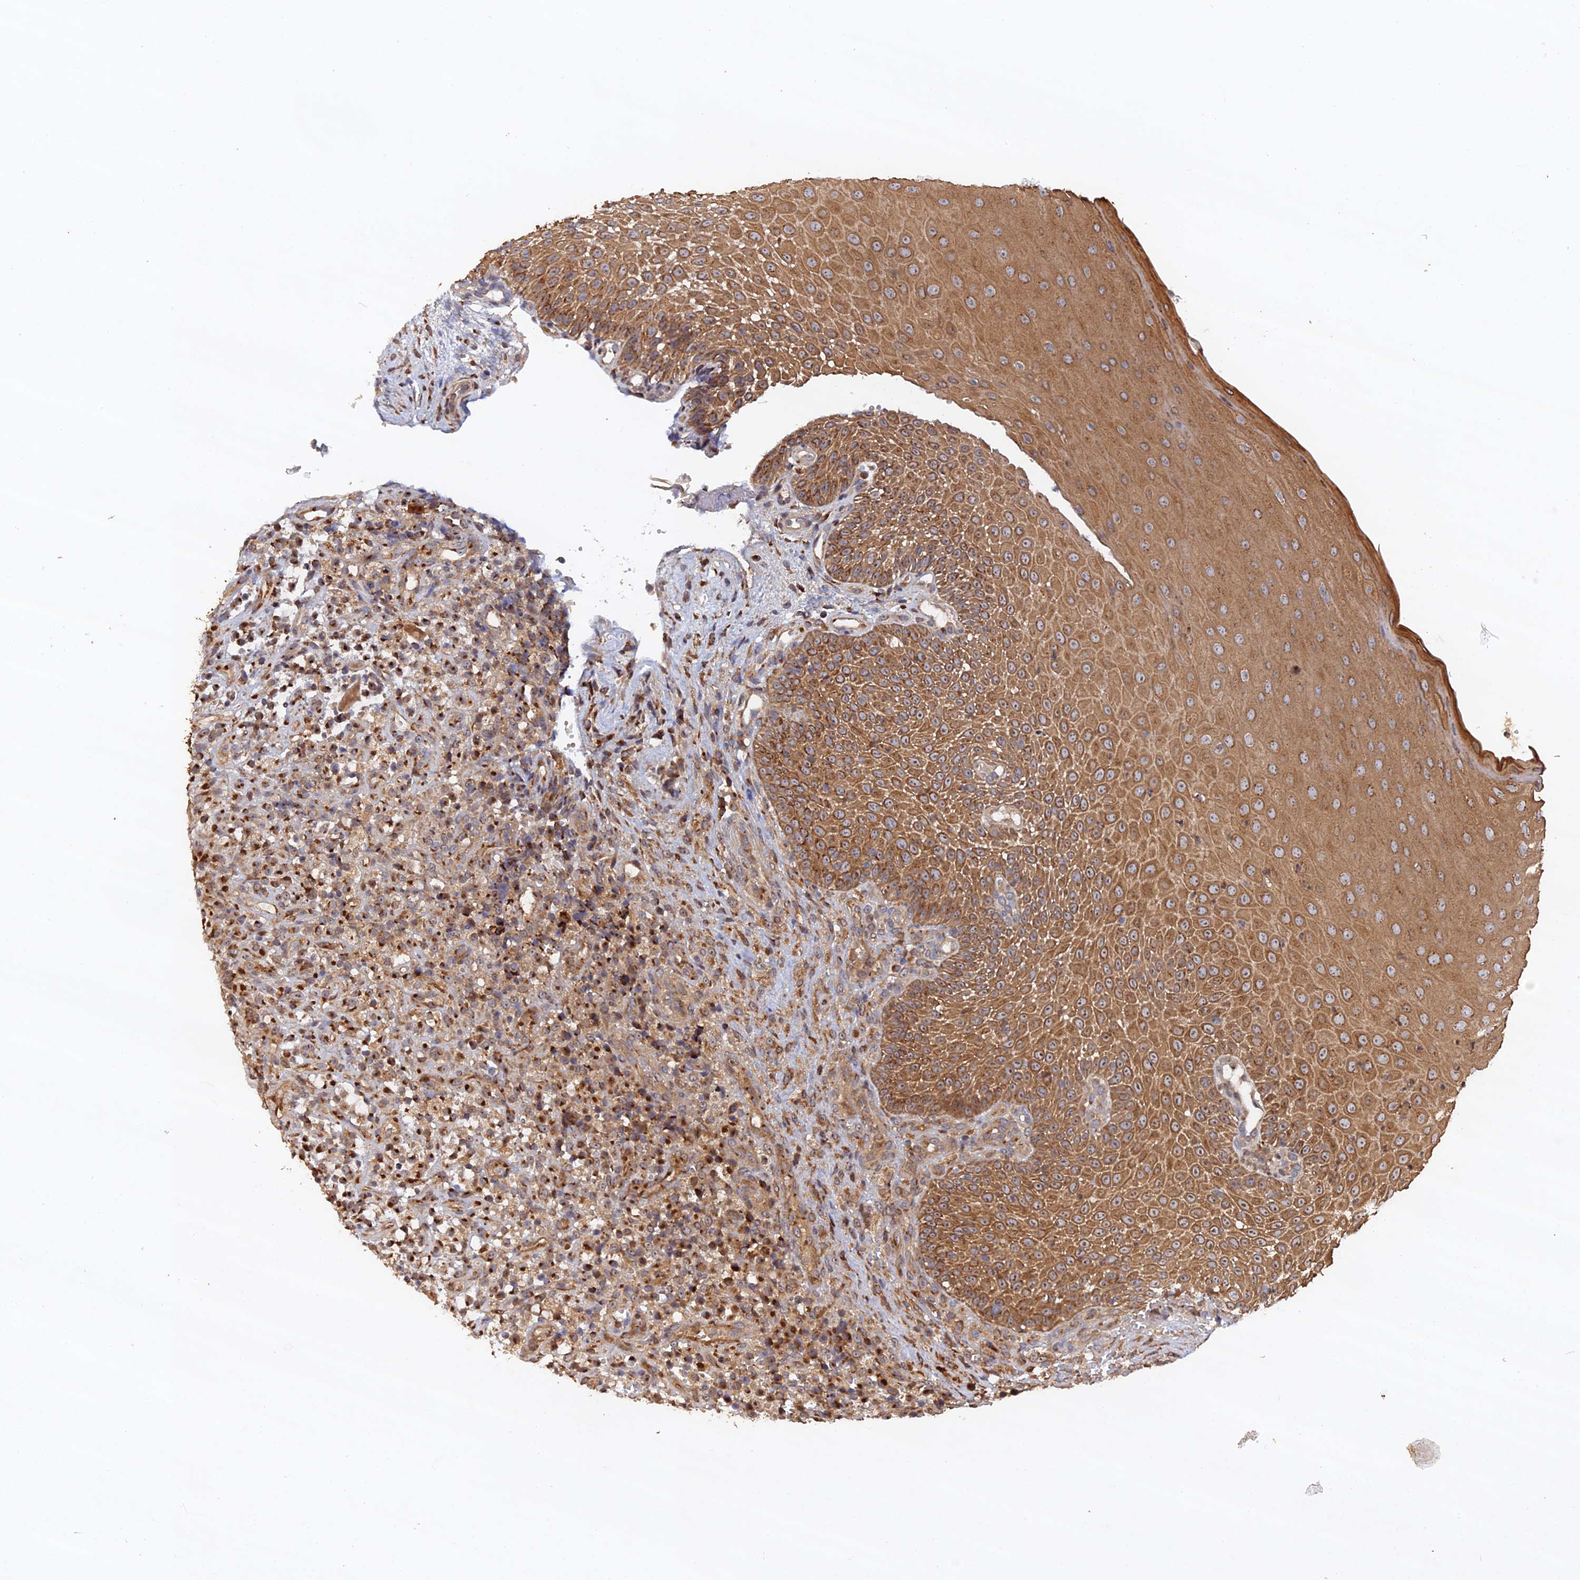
{"staining": {"intensity": "strong", "quantity": ">75%", "location": "cytoplasmic/membranous"}, "tissue": "oral mucosa", "cell_type": "Squamous epithelial cells", "image_type": "normal", "snomed": [{"axis": "morphology", "description": "Normal tissue, NOS"}, {"axis": "topography", "description": "Oral tissue"}], "caption": "Strong cytoplasmic/membranous protein staining is seen in approximately >75% of squamous epithelial cells in oral mucosa. The protein of interest is shown in brown color, while the nuclei are stained blue.", "gene": "VPS37C", "patient": {"sex": "female", "age": 13}}